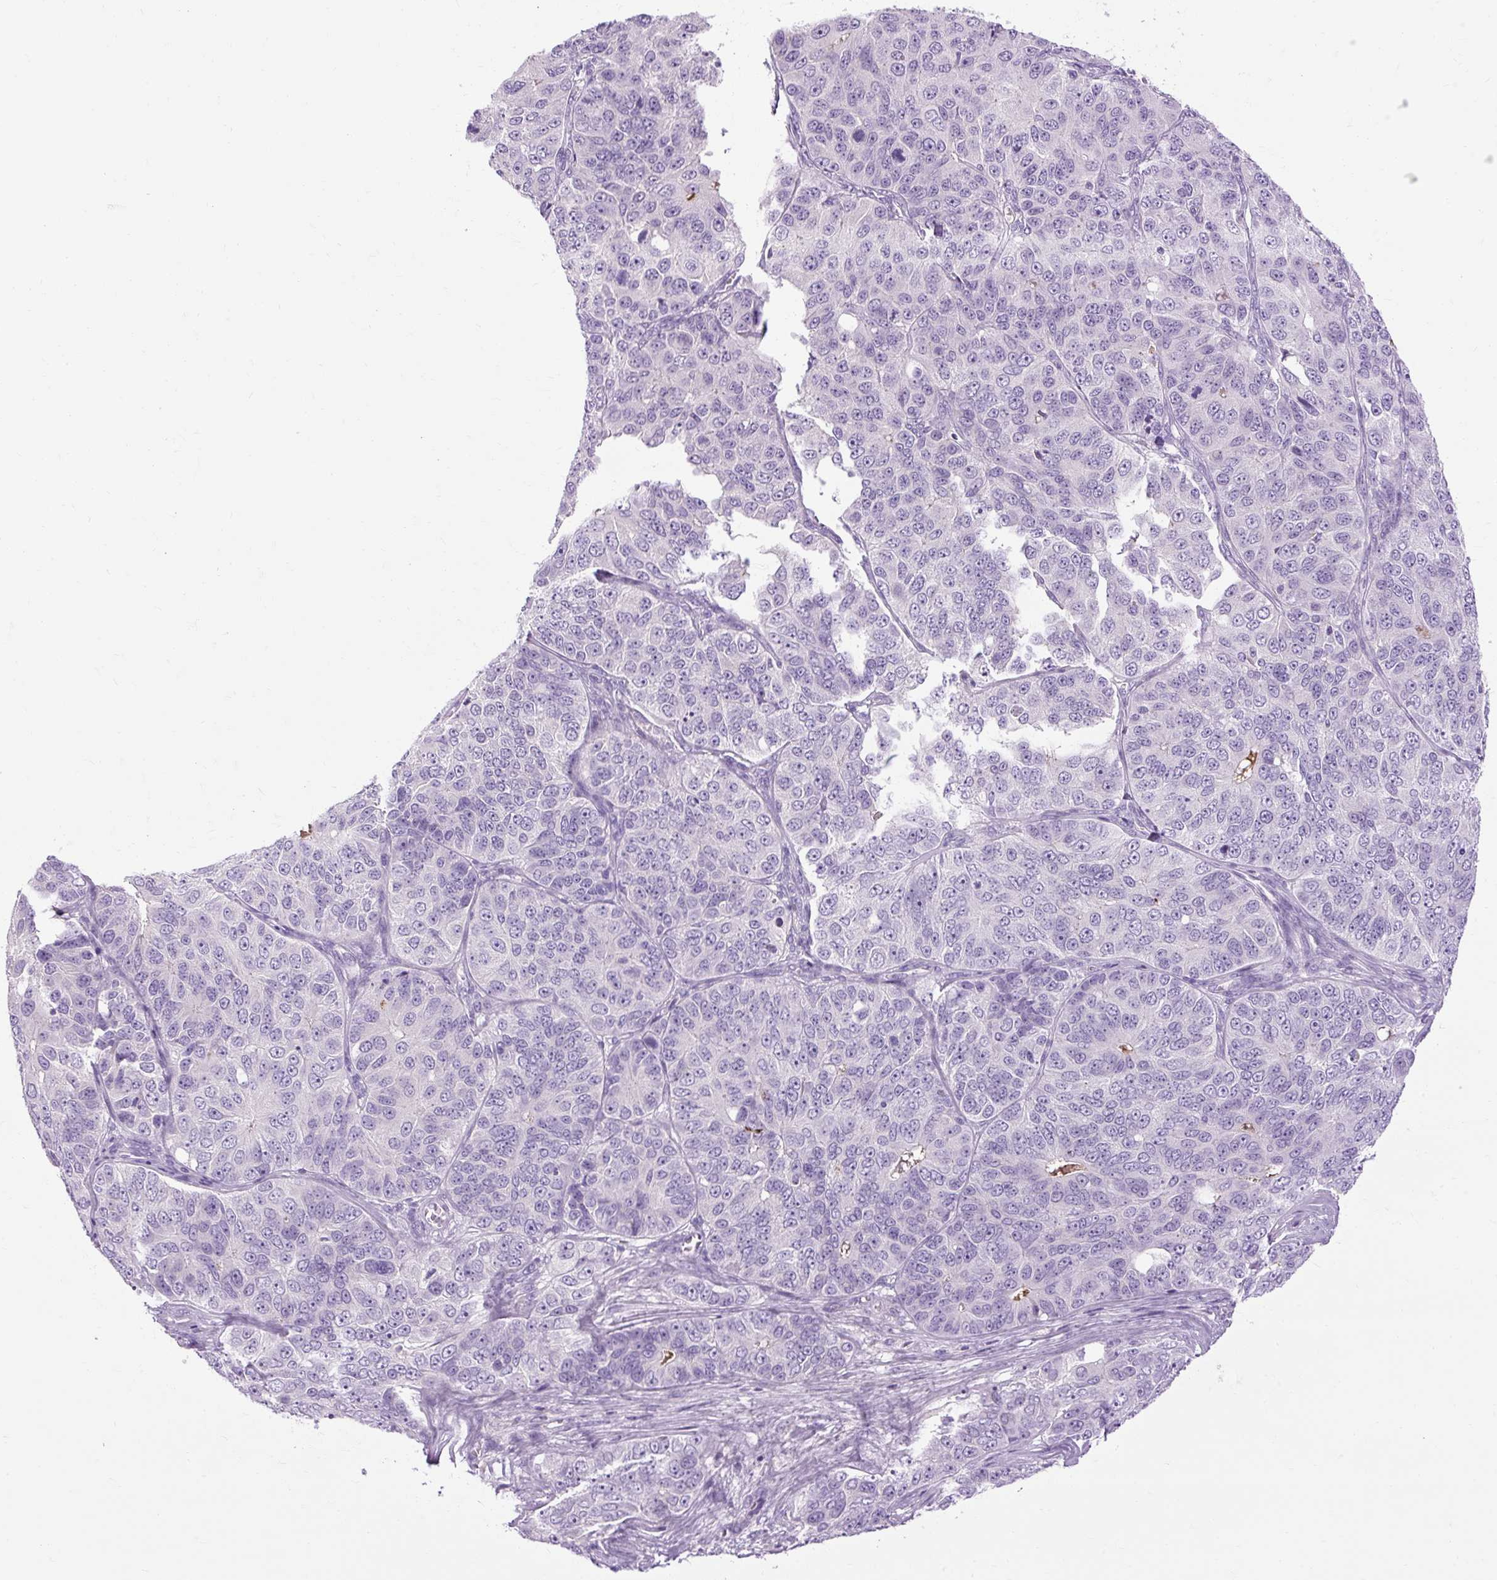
{"staining": {"intensity": "negative", "quantity": "none", "location": "none"}, "tissue": "ovarian cancer", "cell_type": "Tumor cells", "image_type": "cancer", "snomed": [{"axis": "morphology", "description": "Carcinoma, endometroid"}, {"axis": "topography", "description": "Ovary"}], "caption": "Protein analysis of ovarian endometroid carcinoma reveals no significant staining in tumor cells.", "gene": "ARRDC2", "patient": {"sex": "female", "age": 51}}